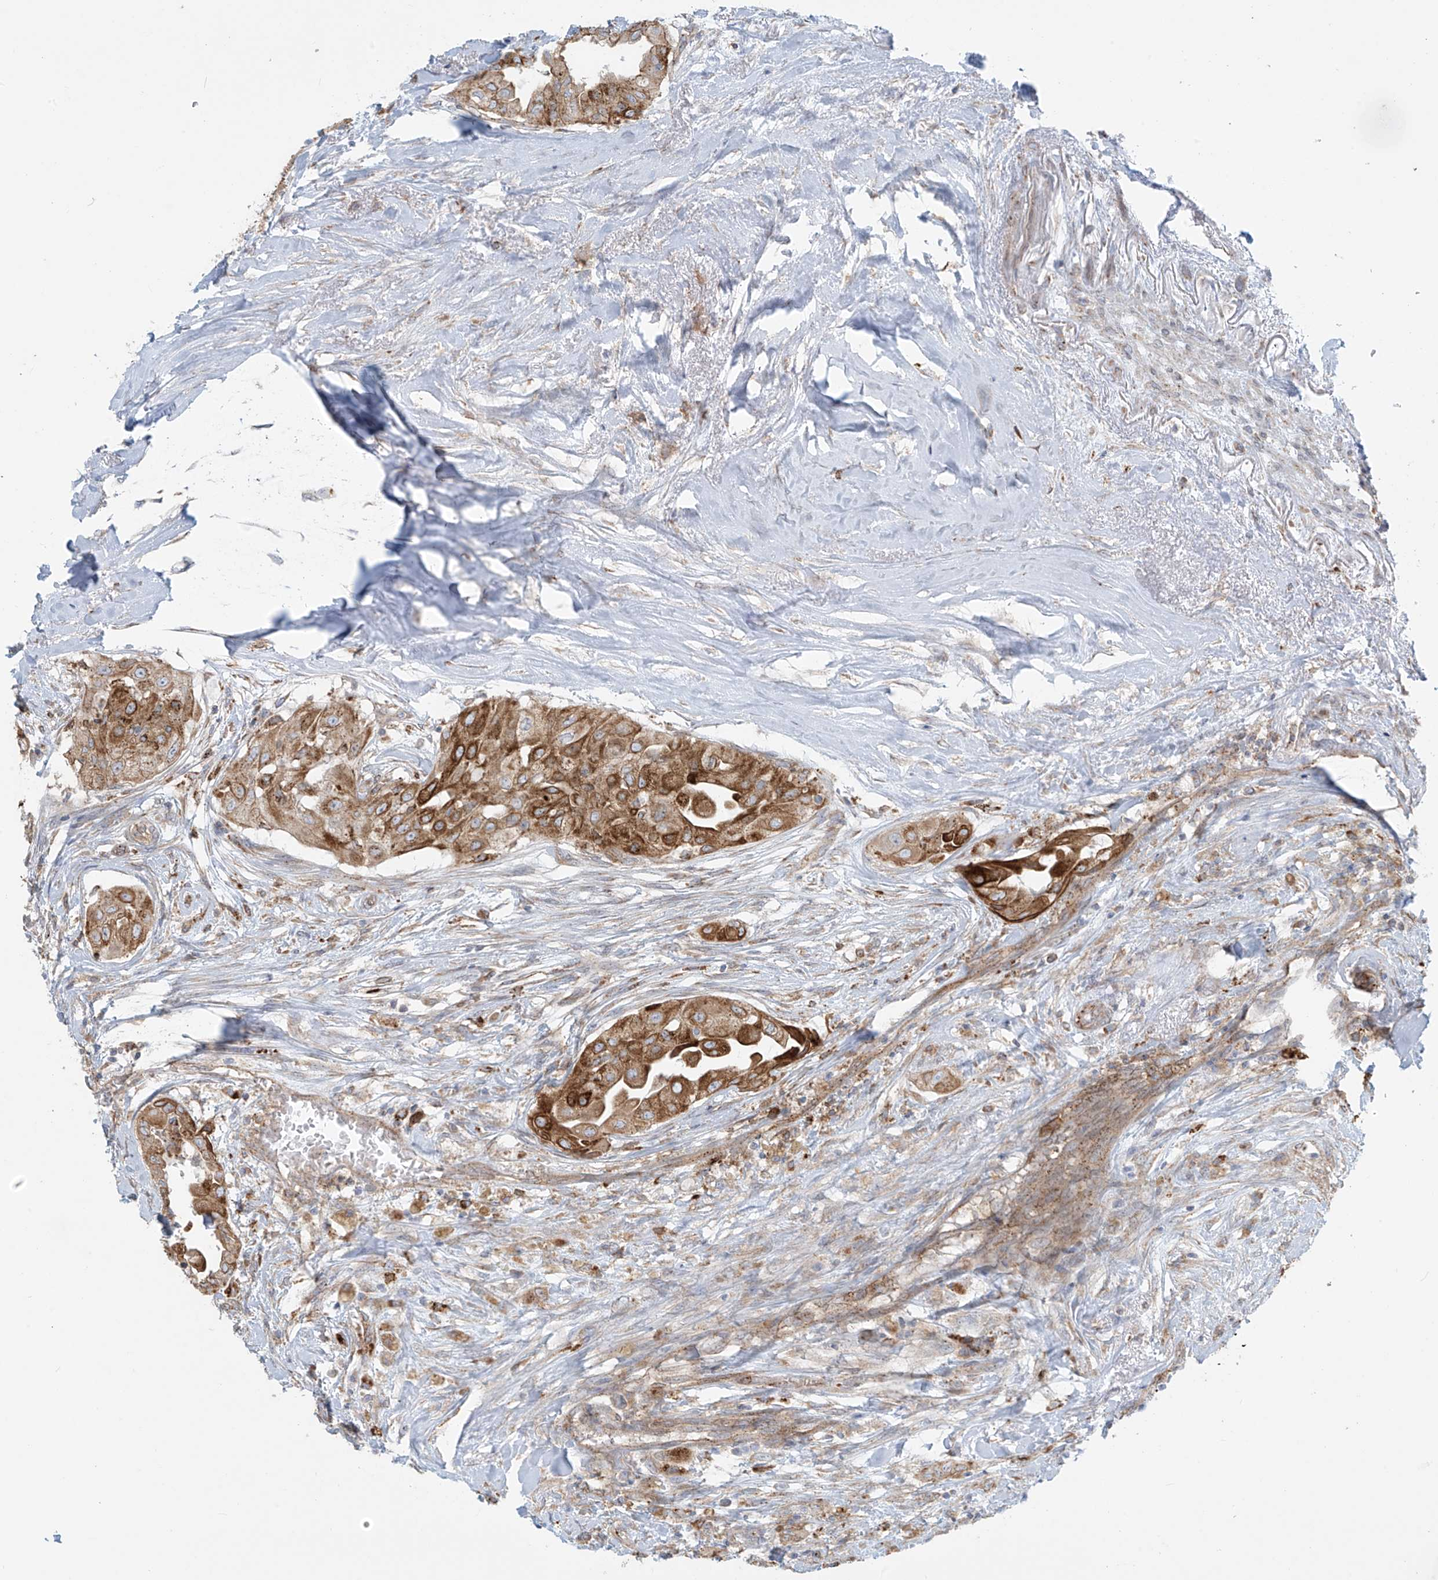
{"staining": {"intensity": "strong", "quantity": "25%-75%", "location": "cytoplasmic/membranous"}, "tissue": "thyroid cancer", "cell_type": "Tumor cells", "image_type": "cancer", "snomed": [{"axis": "morphology", "description": "Papillary adenocarcinoma, NOS"}, {"axis": "topography", "description": "Thyroid gland"}], "caption": "DAB (3,3'-diaminobenzidine) immunohistochemical staining of human thyroid cancer exhibits strong cytoplasmic/membranous protein expression in approximately 25%-75% of tumor cells. The staining was performed using DAB, with brown indicating positive protein expression. Nuclei are stained blue with hematoxylin.", "gene": "LZTS3", "patient": {"sex": "female", "age": 59}}